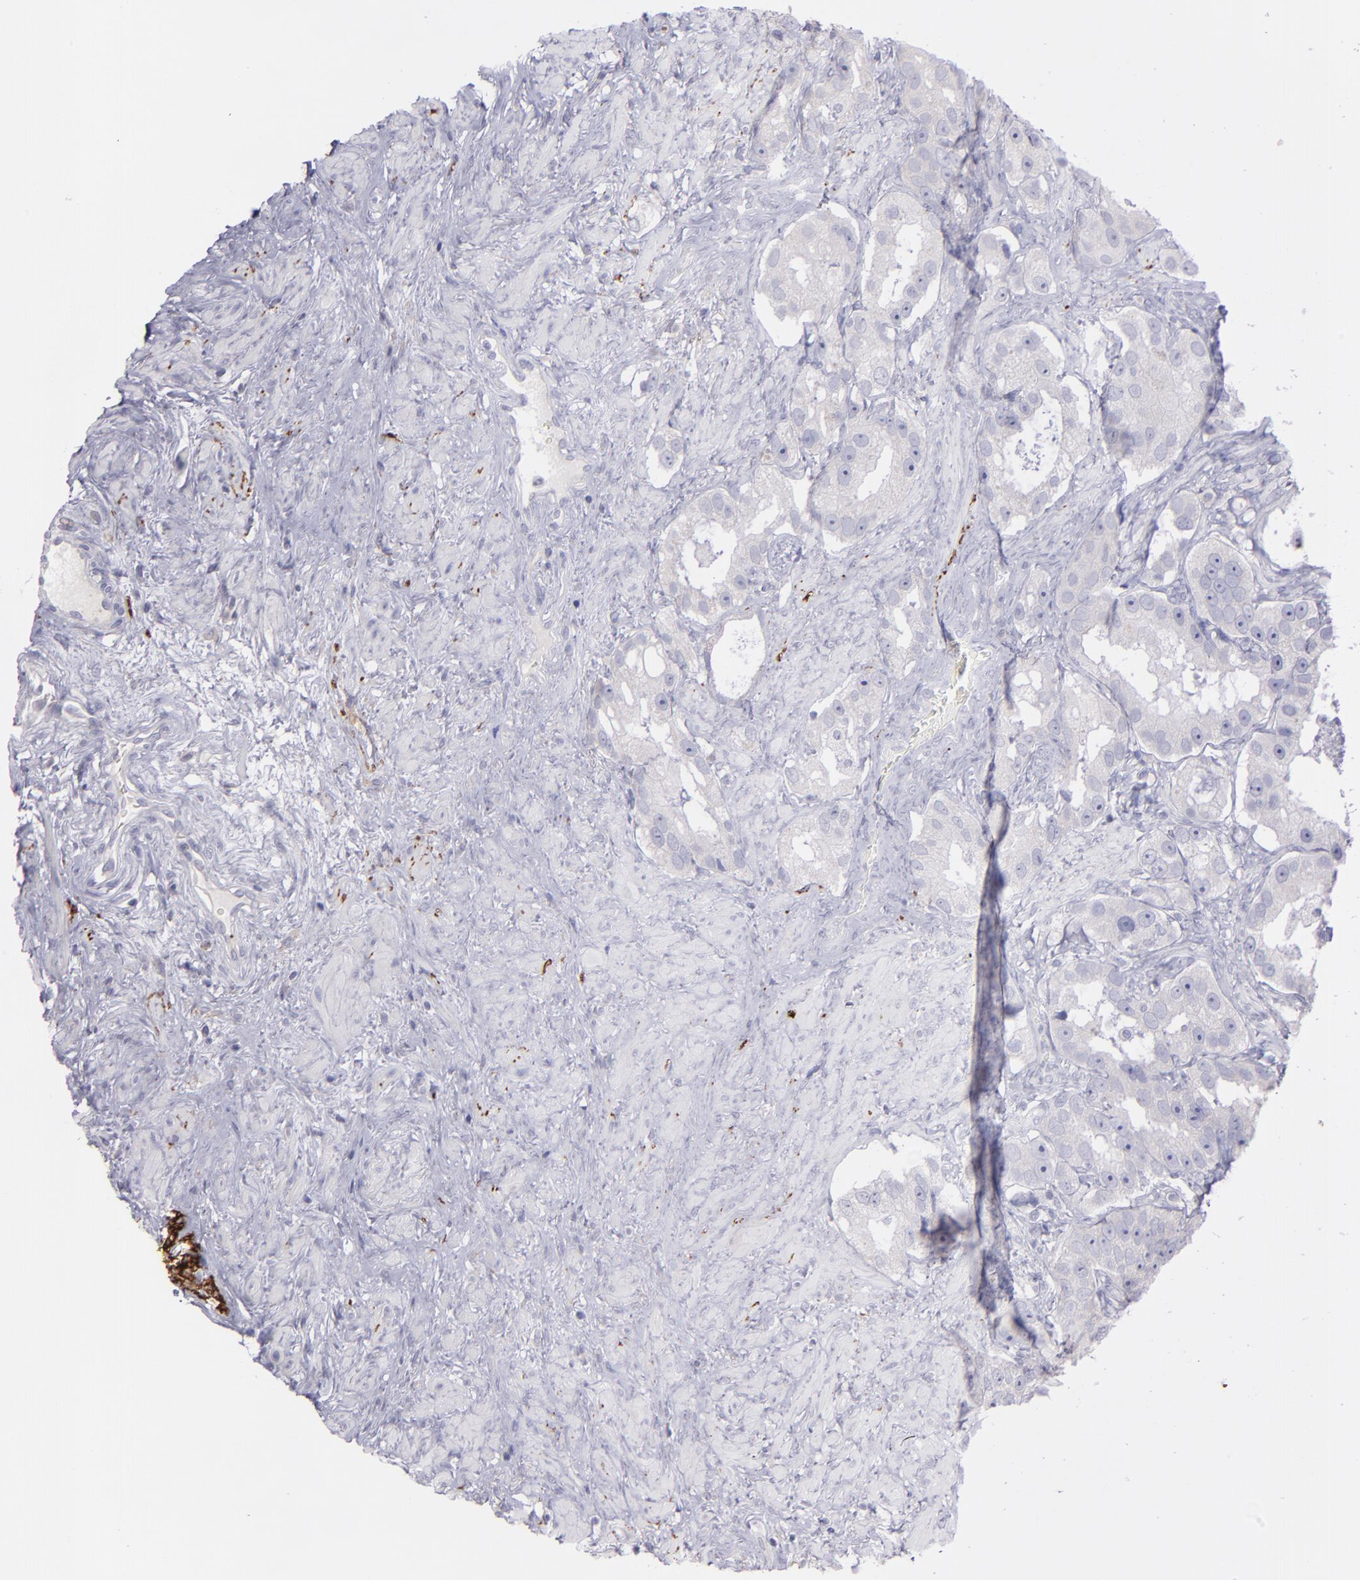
{"staining": {"intensity": "negative", "quantity": "none", "location": "none"}, "tissue": "prostate cancer", "cell_type": "Tumor cells", "image_type": "cancer", "snomed": [{"axis": "morphology", "description": "Adenocarcinoma, High grade"}, {"axis": "topography", "description": "Prostate"}], "caption": "Adenocarcinoma (high-grade) (prostate) was stained to show a protein in brown. There is no significant staining in tumor cells.", "gene": "SNAP25", "patient": {"sex": "male", "age": 63}}